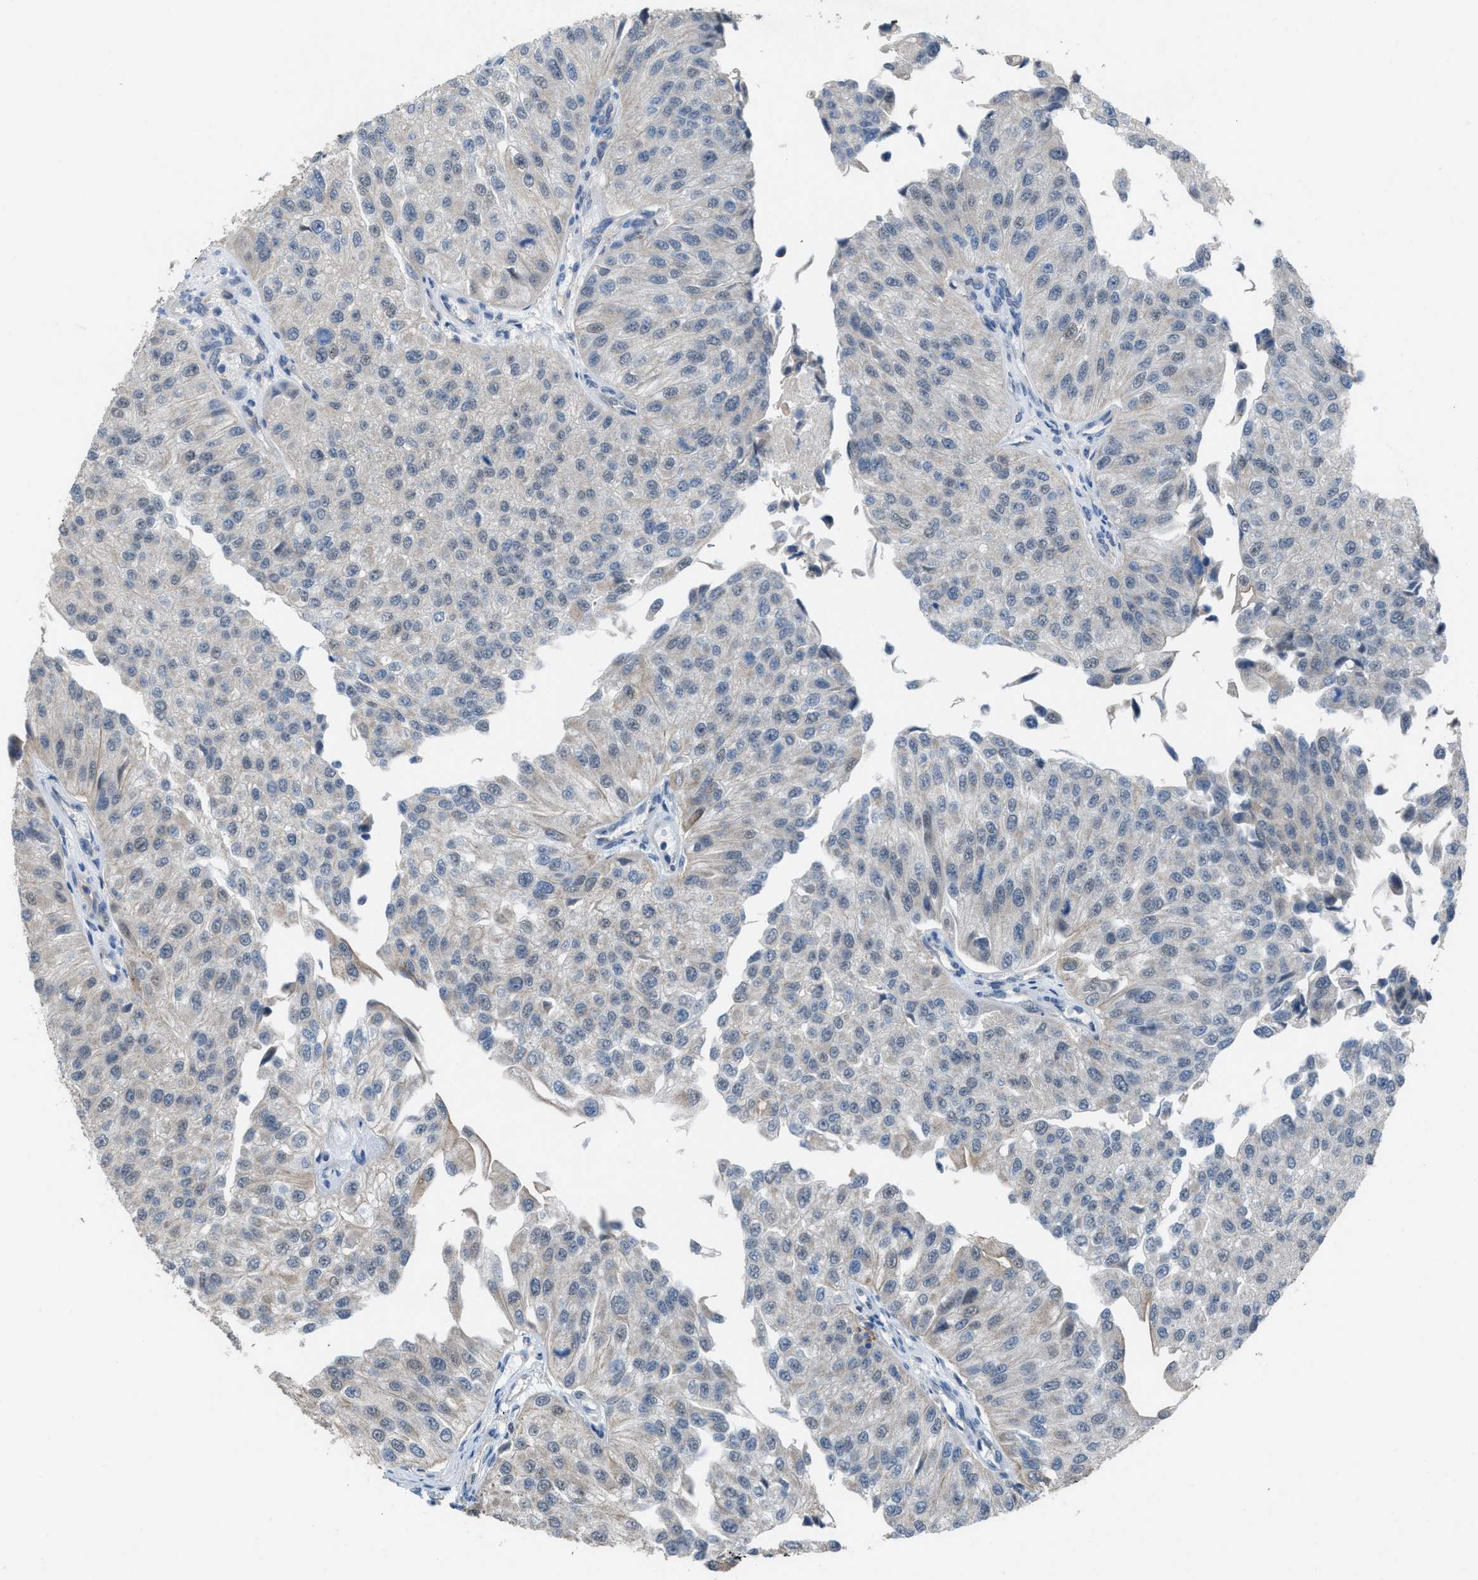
{"staining": {"intensity": "negative", "quantity": "none", "location": "none"}, "tissue": "urothelial cancer", "cell_type": "Tumor cells", "image_type": "cancer", "snomed": [{"axis": "morphology", "description": "Urothelial carcinoma, High grade"}, {"axis": "topography", "description": "Kidney"}, {"axis": "topography", "description": "Urinary bladder"}], "caption": "High magnification brightfield microscopy of high-grade urothelial carcinoma stained with DAB (brown) and counterstained with hematoxylin (blue): tumor cells show no significant expression. (Immunohistochemistry, brightfield microscopy, high magnification).", "gene": "PLAA", "patient": {"sex": "male", "age": 77}}